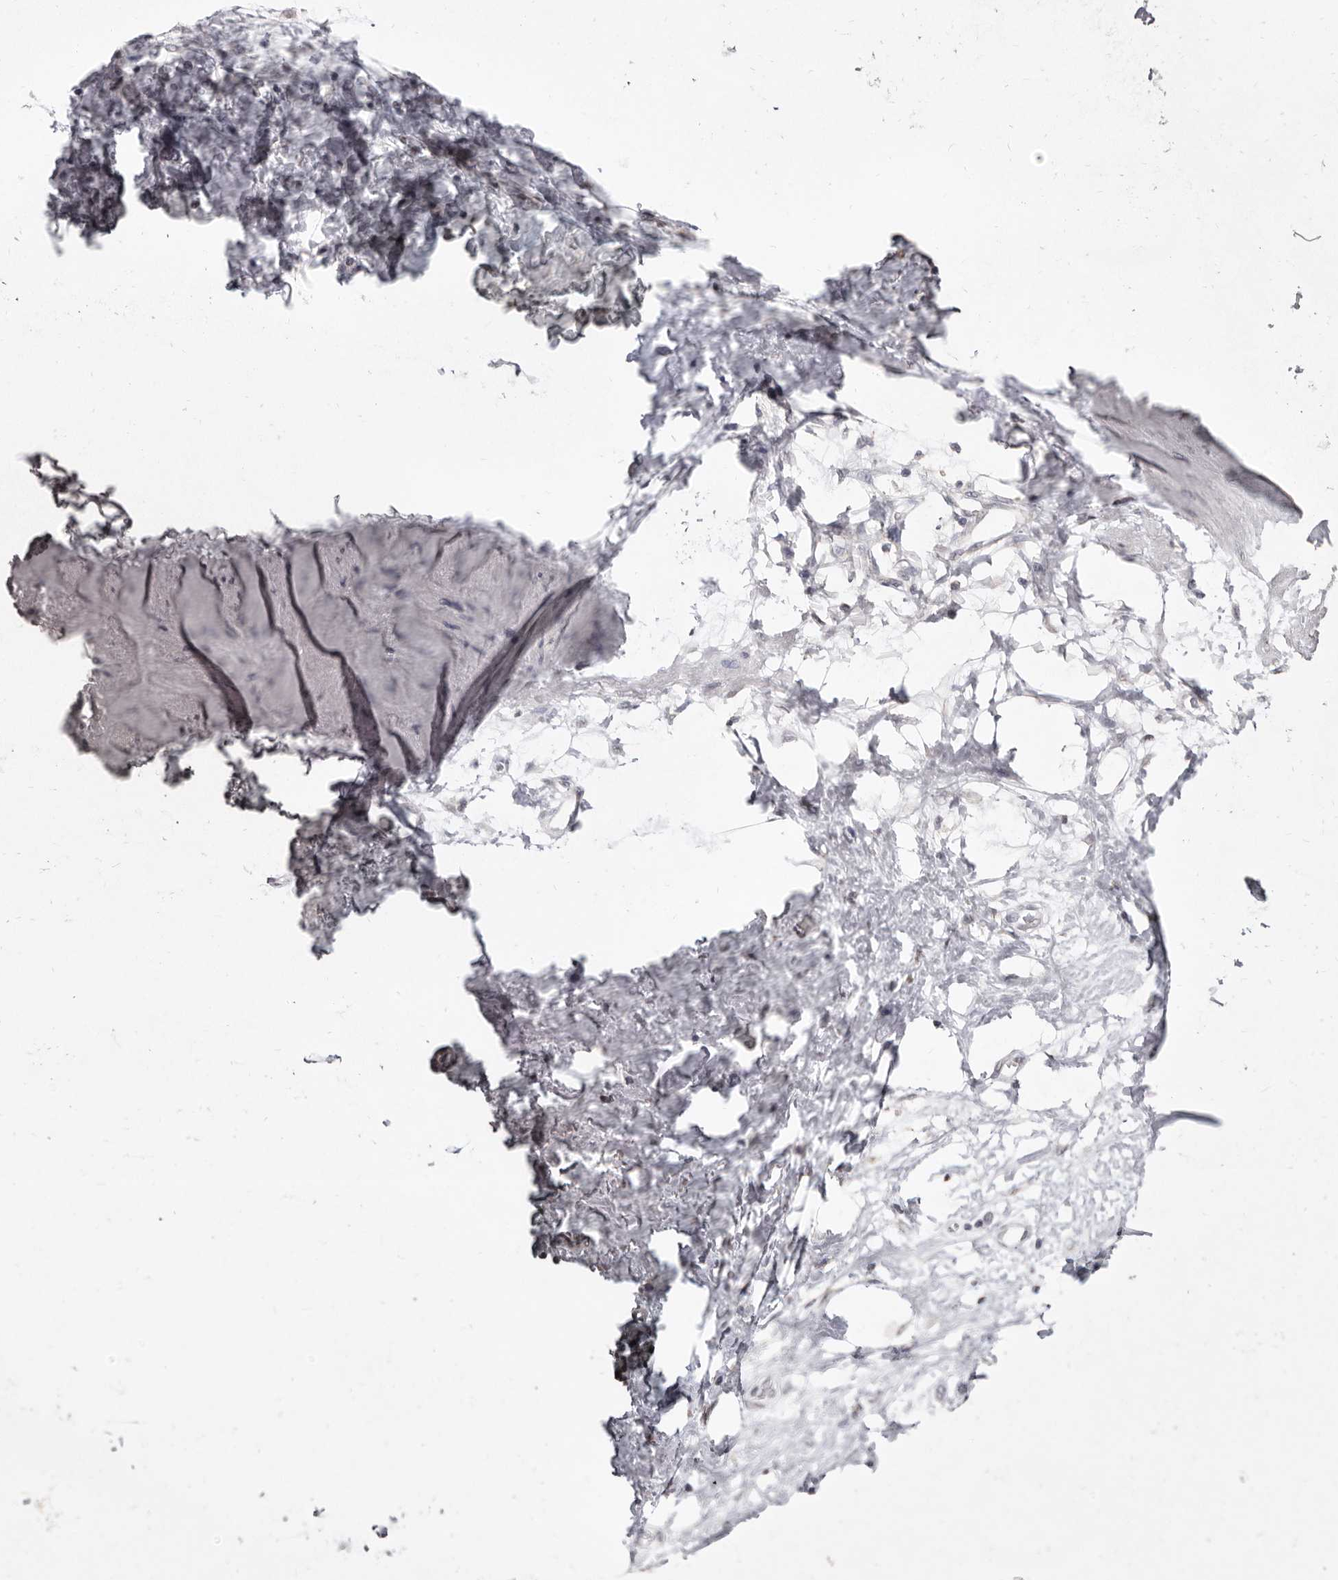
{"staining": {"intensity": "negative", "quantity": "none", "location": "none"}, "tissue": "adipose tissue", "cell_type": "Adipocytes", "image_type": "normal", "snomed": [{"axis": "morphology", "description": "Normal tissue, NOS"}, {"axis": "morphology", "description": "Adenocarcinoma, NOS"}, {"axis": "topography", "description": "Pancreas"}, {"axis": "topography", "description": "Peripheral nerve tissue"}], "caption": "The micrograph demonstrates no staining of adipocytes in normal adipose tissue.", "gene": "CYP2E1", "patient": {"sex": "male", "age": 59}}